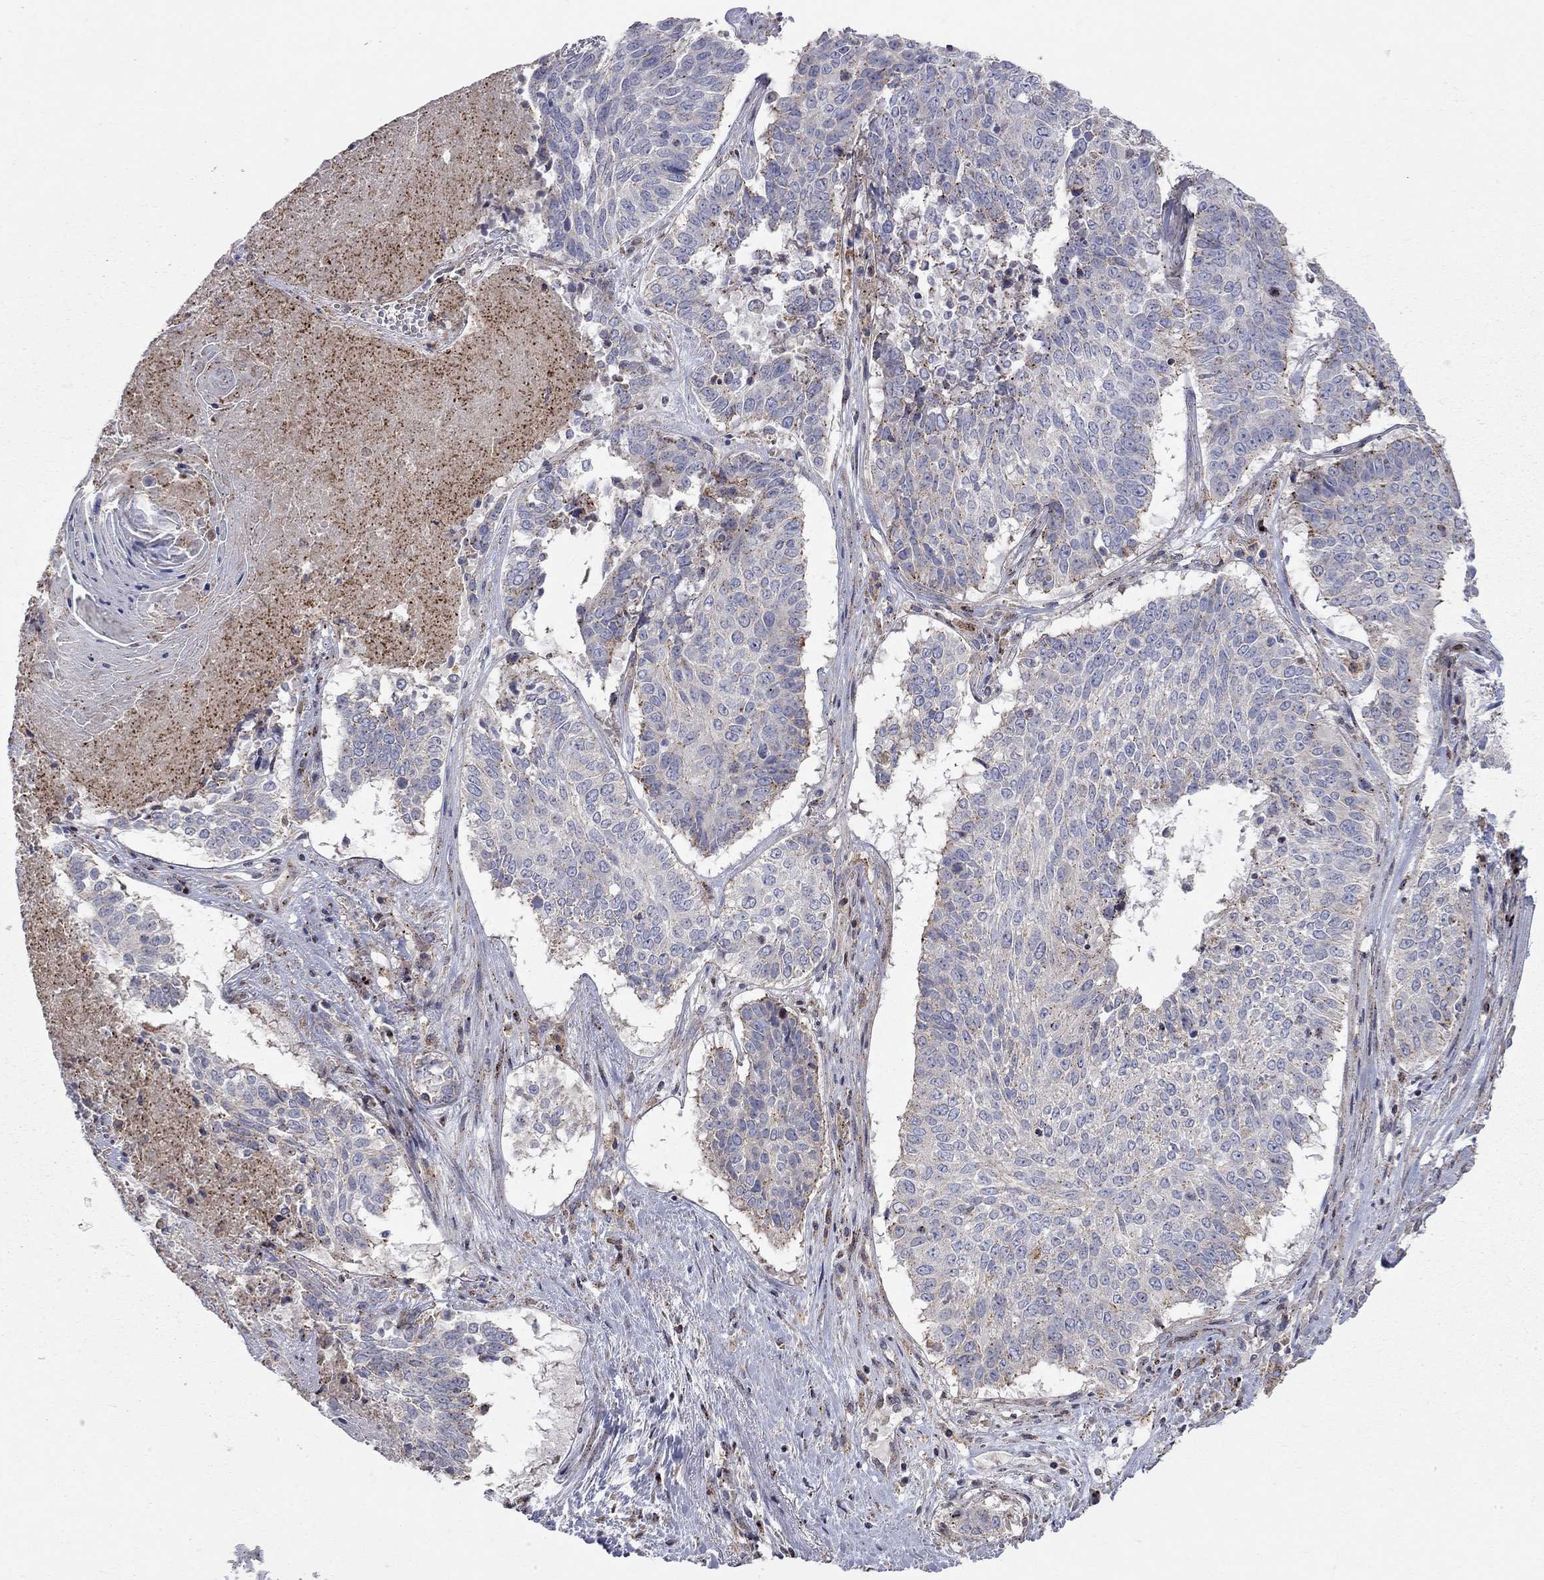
{"staining": {"intensity": "strong", "quantity": "<25%", "location": "cytoplasmic/membranous"}, "tissue": "lung cancer", "cell_type": "Tumor cells", "image_type": "cancer", "snomed": [{"axis": "morphology", "description": "Squamous cell carcinoma, NOS"}, {"axis": "topography", "description": "Lung"}], "caption": "Strong cytoplasmic/membranous positivity for a protein is identified in approximately <25% of tumor cells of squamous cell carcinoma (lung) using IHC.", "gene": "ERN2", "patient": {"sex": "male", "age": 64}}